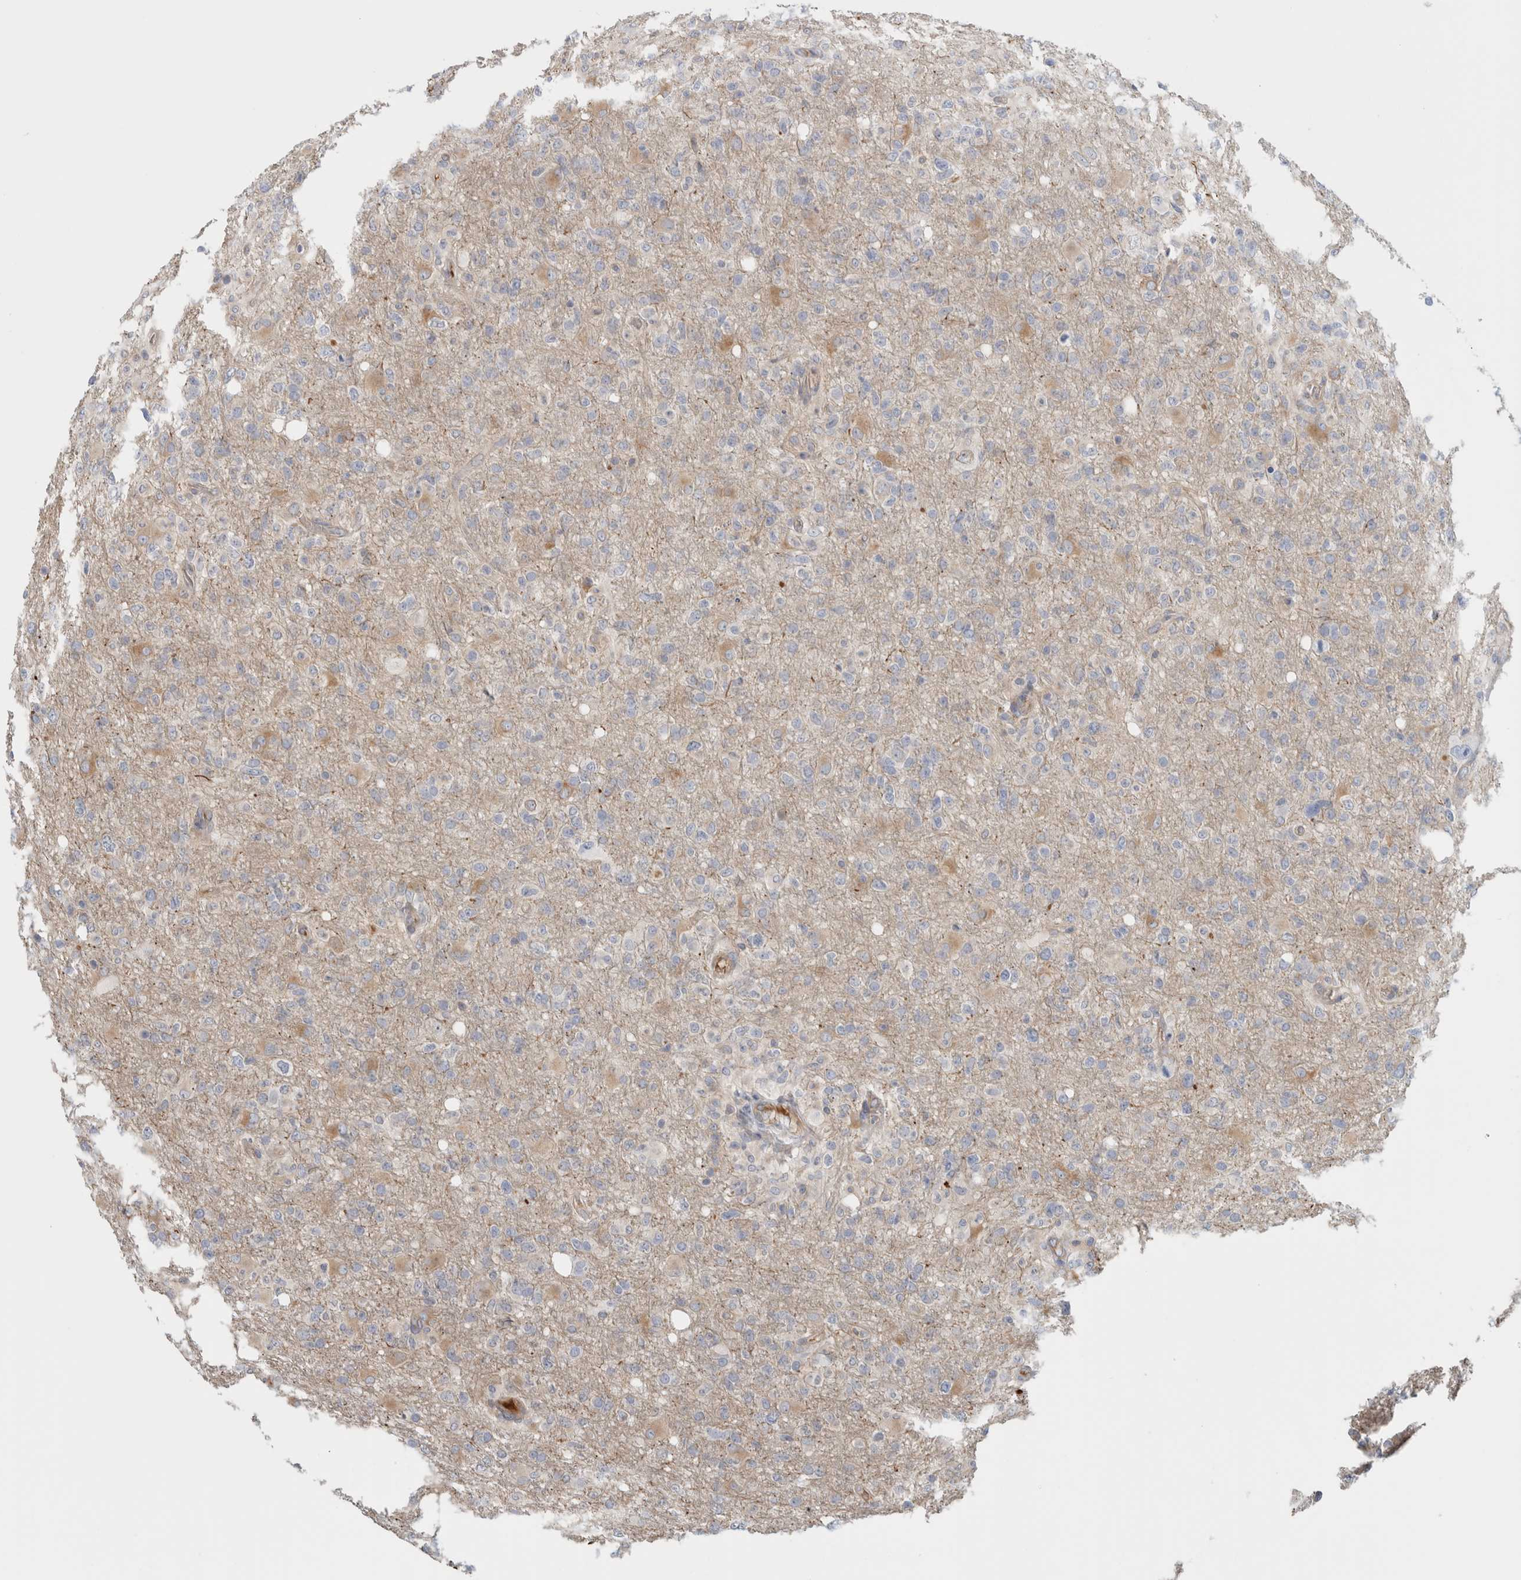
{"staining": {"intensity": "negative", "quantity": "none", "location": "none"}, "tissue": "glioma", "cell_type": "Tumor cells", "image_type": "cancer", "snomed": [{"axis": "morphology", "description": "Glioma, malignant, High grade"}, {"axis": "topography", "description": "Brain"}], "caption": "Immunohistochemistry image of neoplastic tissue: human high-grade glioma (malignant) stained with DAB reveals no significant protein staining in tumor cells.", "gene": "CFI", "patient": {"sex": "female", "age": 57}}